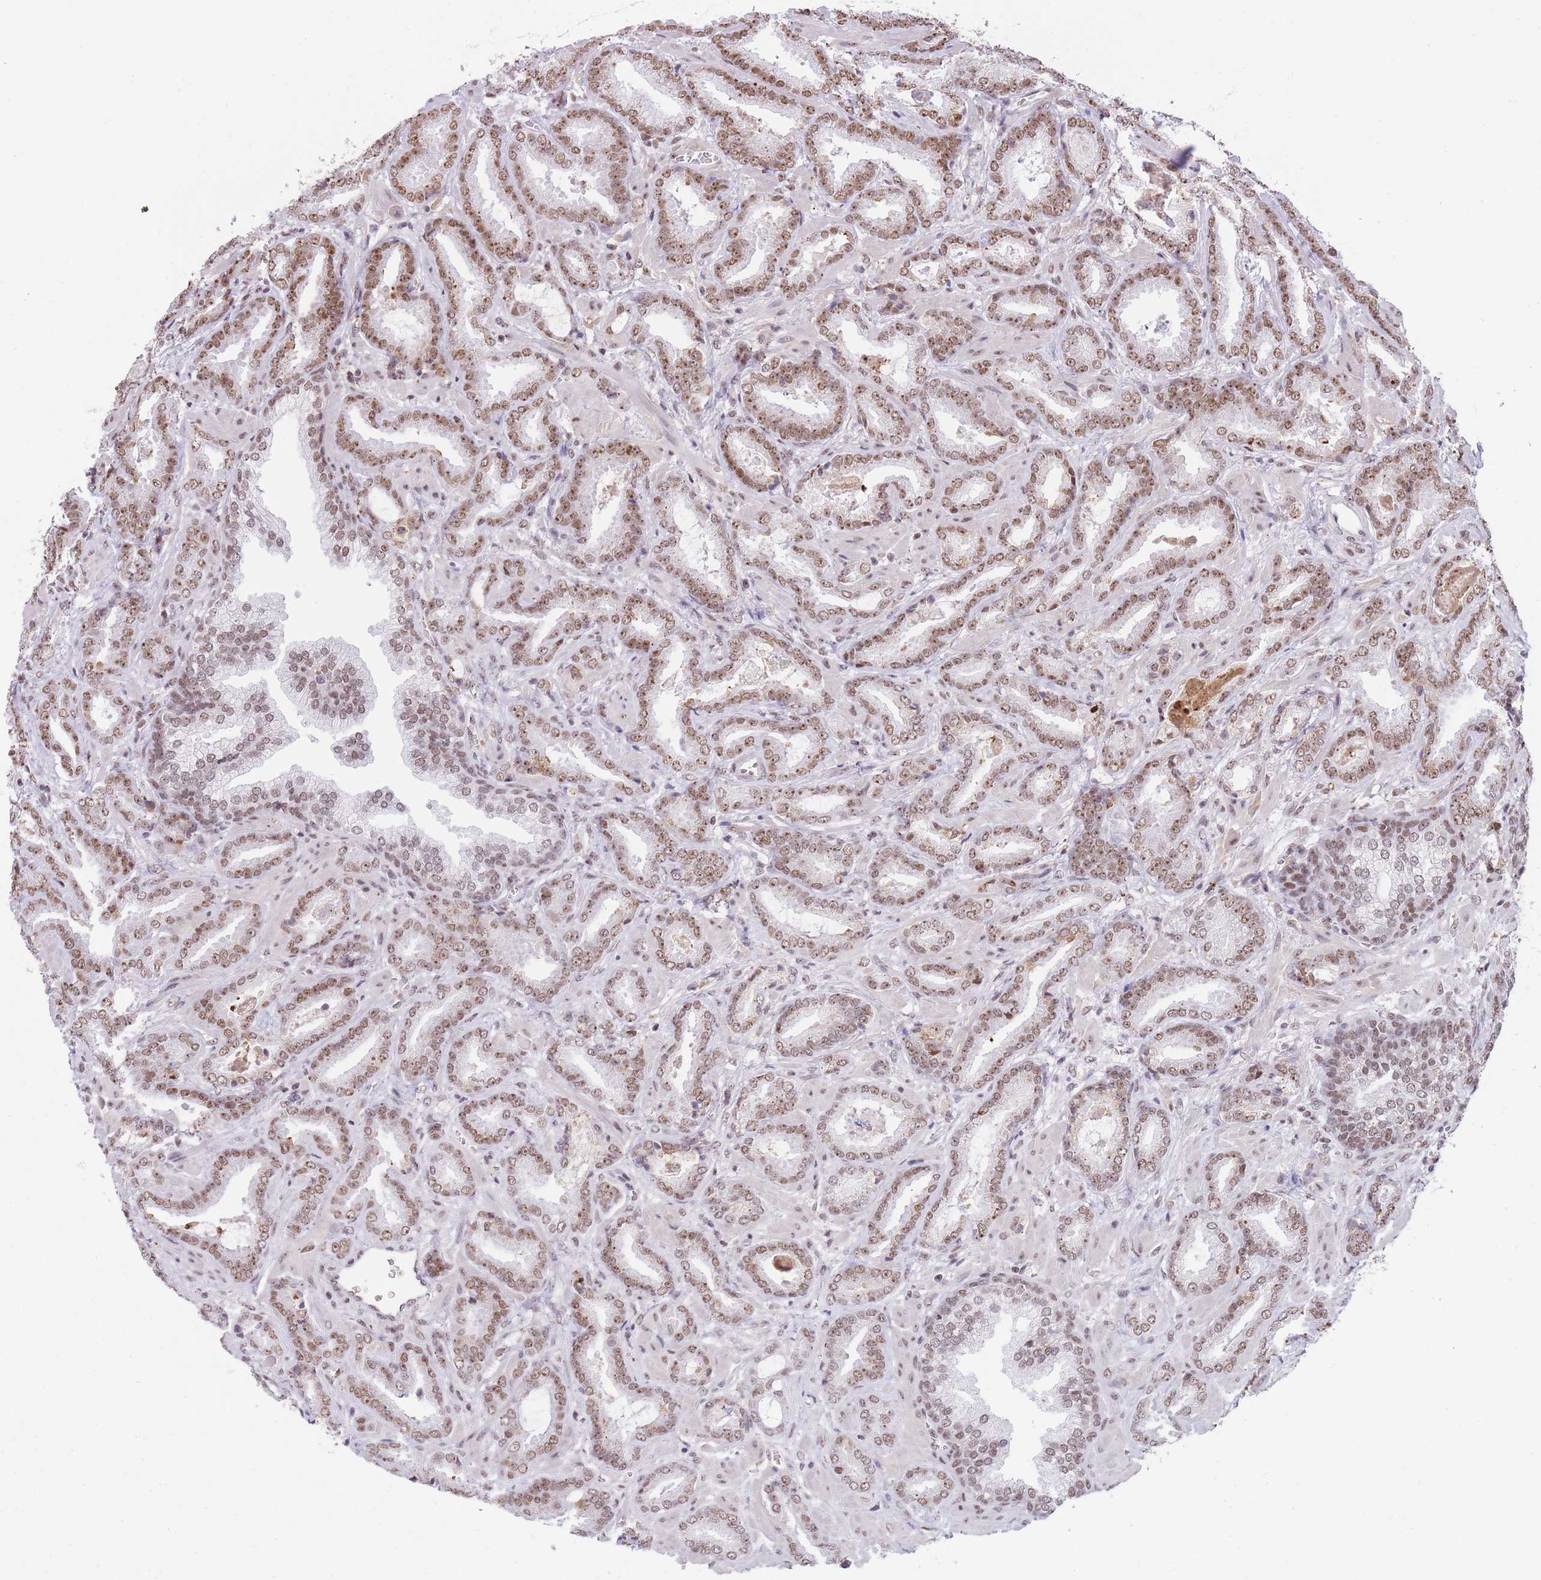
{"staining": {"intensity": "moderate", "quantity": ">75%", "location": "nuclear"}, "tissue": "prostate cancer", "cell_type": "Tumor cells", "image_type": "cancer", "snomed": [{"axis": "morphology", "description": "Adenocarcinoma, Low grade"}, {"axis": "topography", "description": "Prostate"}], "caption": "Prostate adenocarcinoma (low-grade) stained for a protein (brown) reveals moderate nuclear positive staining in approximately >75% of tumor cells.", "gene": "EVC2", "patient": {"sex": "male", "age": 62}}